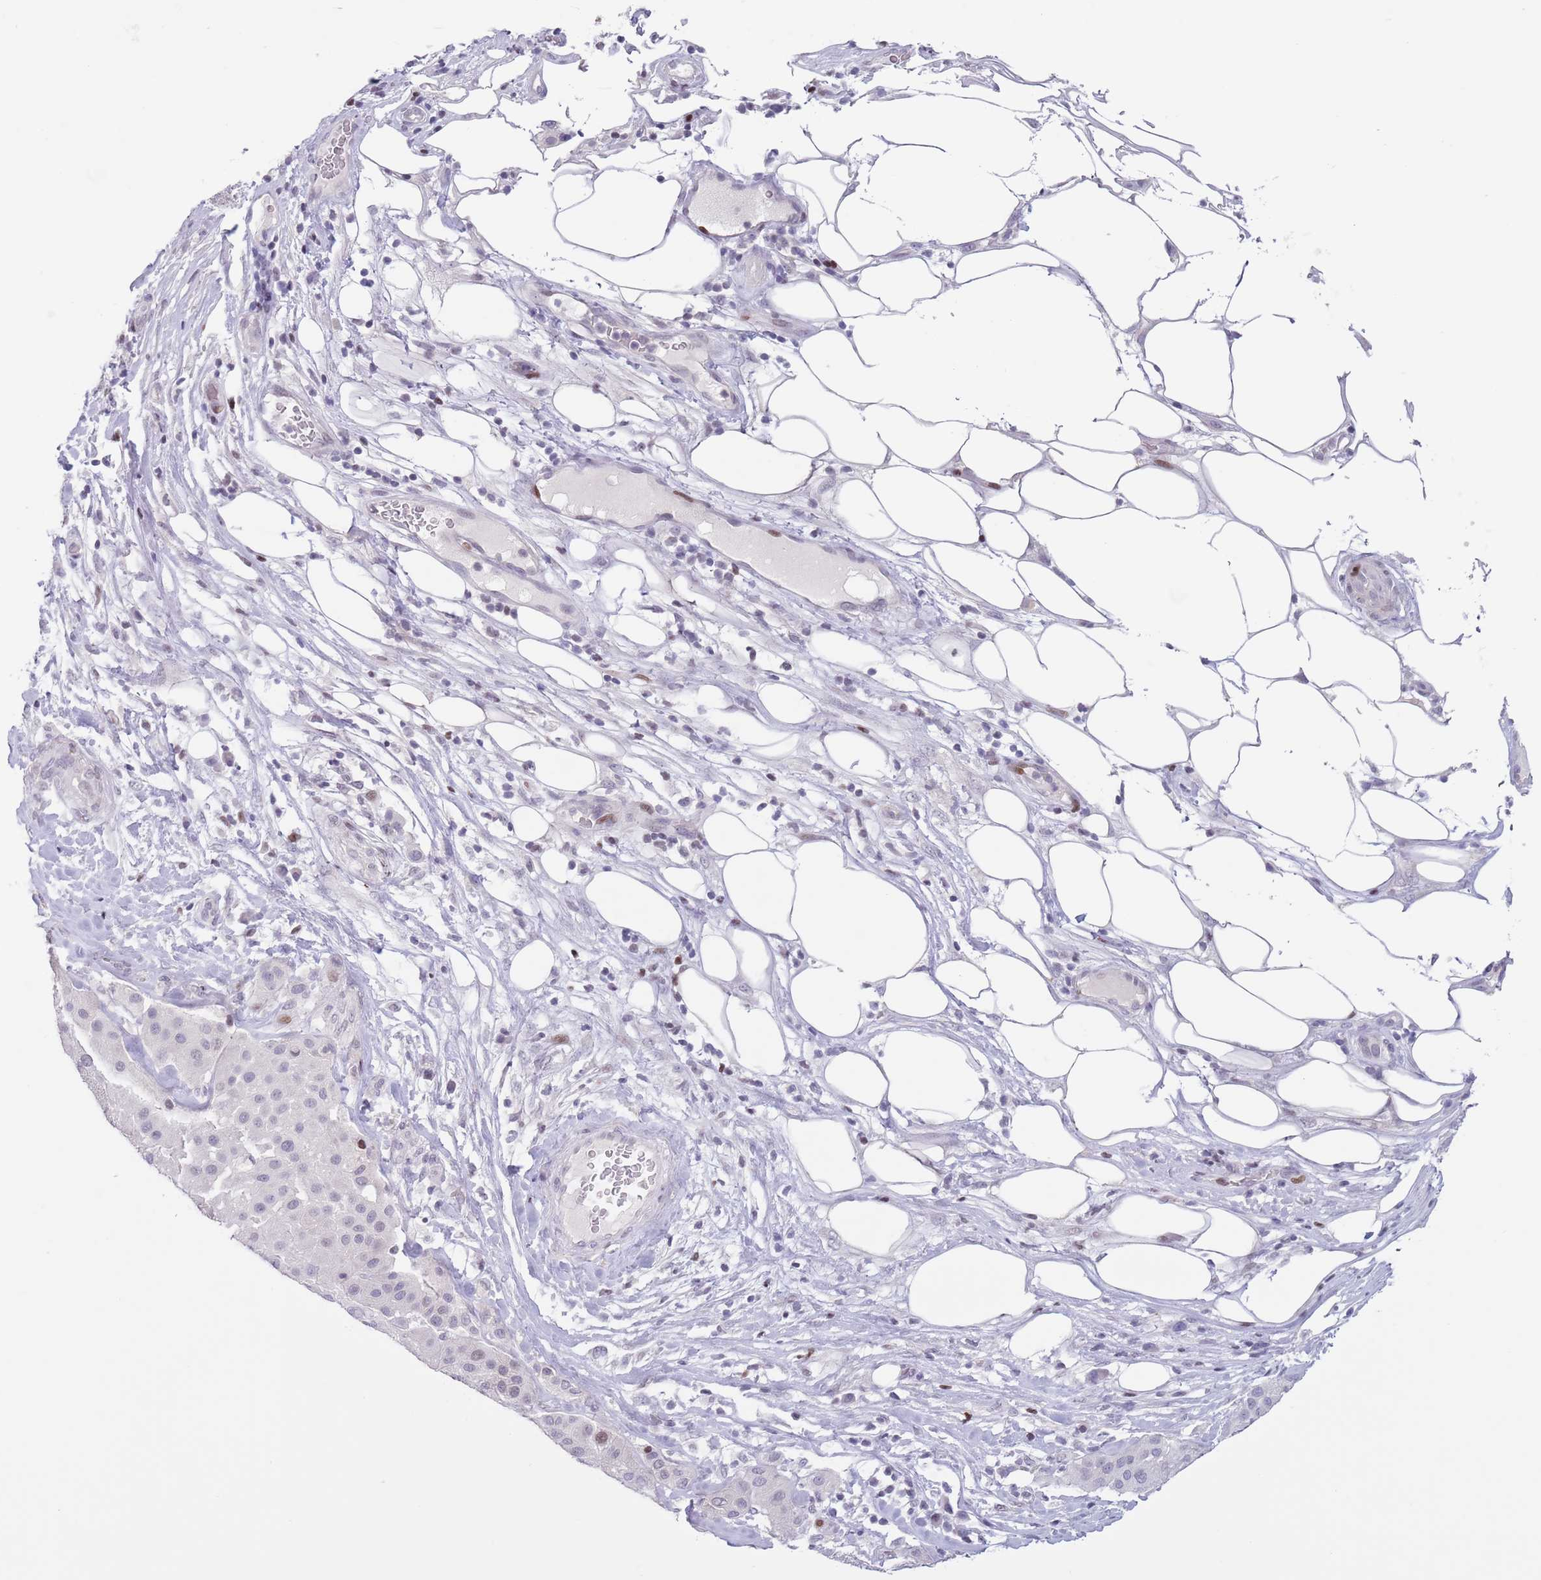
{"staining": {"intensity": "negative", "quantity": "none", "location": "none"}, "tissue": "melanoma", "cell_type": "Tumor cells", "image_type": "cancer", "snomed": [{"axis": "morphology", "description": "Malignant melanoma, Metastatic site"}, {"axis": "topography", "description": "Smooth muscle"}], "caption": "This is a micrograph of immunohistochemistry staining of melanoma, which shows no staining in tumor cells. Brightfield microscopy of immunohistochemistry stained with DAB (3,3'-diaminobenzidine) (brown) and hematoxylin (blue), captured at high magnification.", "gene": "MFSD10", "patient": {"sex": "male", "age": 41}}